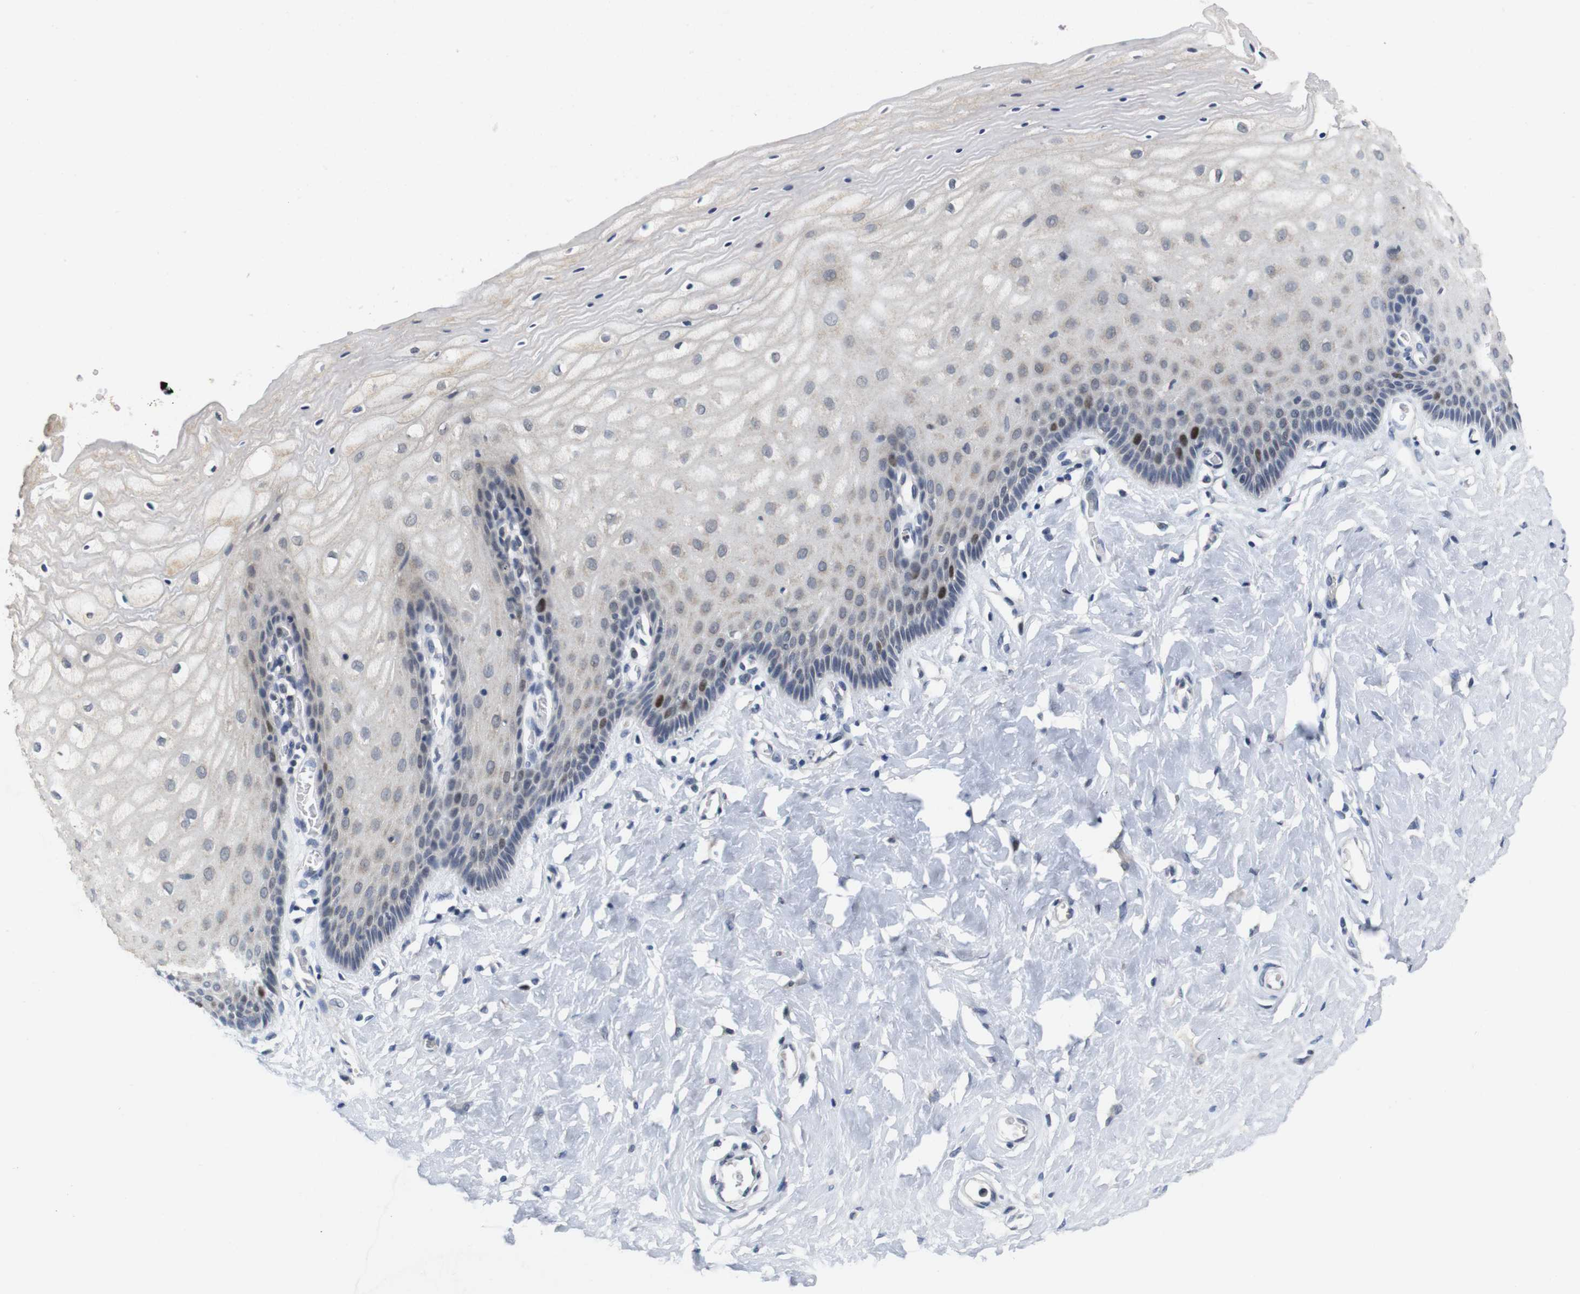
{"staining": {"intensity": "weak", "quantity": "<25%", "location": "nuclear"}, "tissue": "cervix", "cell_type": "Glandular cells", "image_type": "normal", "snomed": [{"axis": "morphology", "description": "Normal tissue, NOS"}, {"axis": "topography", "description": "Cervix"}], "caption": "The micrograph reveals no significant staining in glandular cells of cervix. Nuclei are stained in blue.", "gene": "SKP2", "patient": {"sex": "female", "age": 55}}